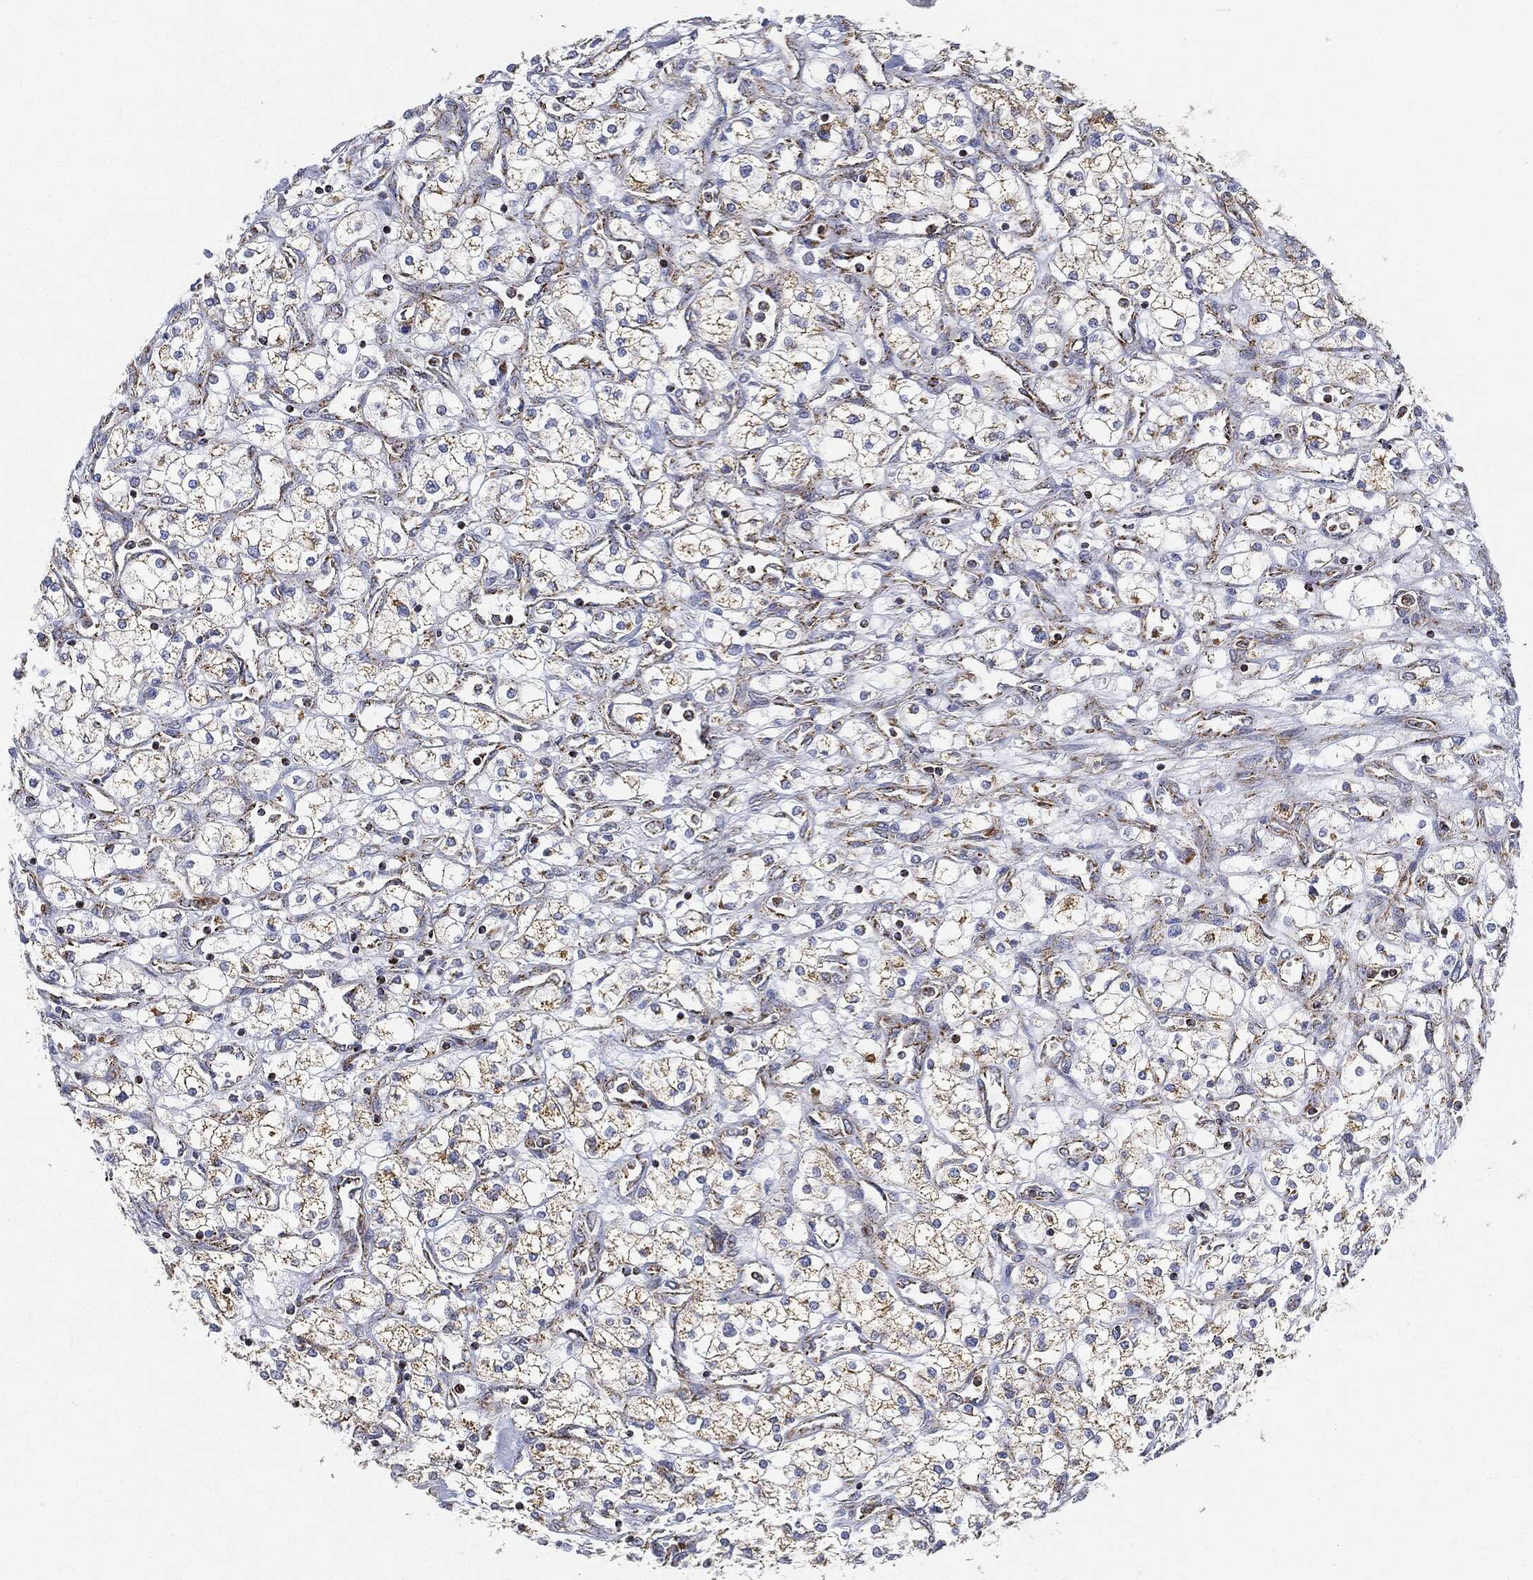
{"staining": {"intensity": "moderate", "quantity": ">75%", "location": "cytoplasmic/membranous"}, "tissue": "renal cancer", "cell_type": "Tumor cells", "image_type": "cancer", "snomed": [{"axis": "morphology", "description": "Adenocarcinoma, NOS"}, {"axis": "topography", "description": "Kidney"}], "caption": "There is medium levels of moderate cytoplasmic/membranous expression in tumor cells of renal adenocarcinoma, as demonstrated by immunohistochemical staining (brown color).", "gene": "CAPN15", "patient": {"sex": "male", "age": 80}}